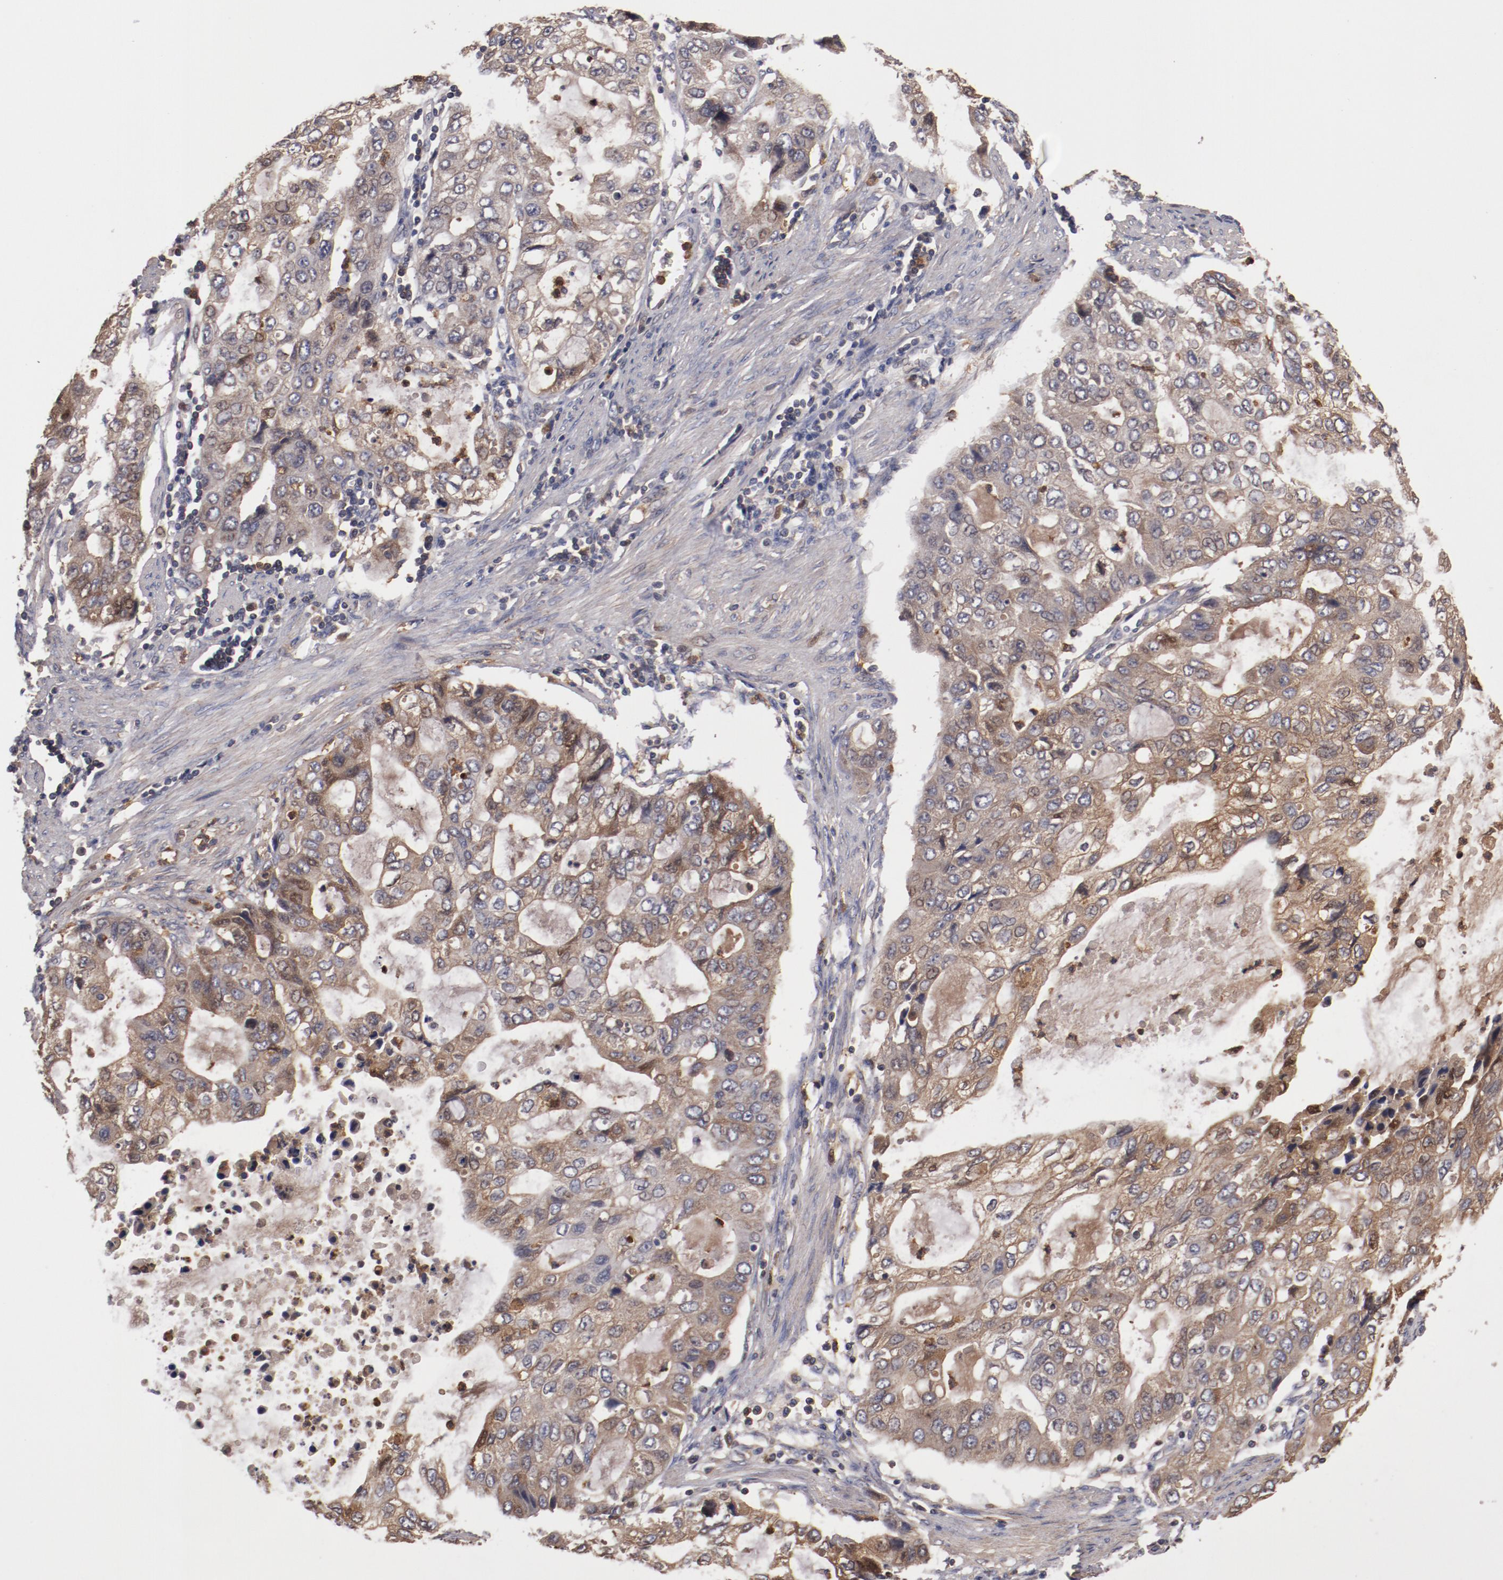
{"staining": {"intensity": "moderate", "quantity": ">75%", "location": "cytoplasmic/membranous"}, "tissue": "stomach cancer", "cell_type": "Tumor cells", "image_type": "cancer", "snomed": [{"axis": "morphology", "description": "Adenocarcinoma, NOS"}, {"axis": "topography", "description": "Stomach, upper"}], "caption": "Human stomach cancer stained with a protein marker reveals moderate staining in tumor cells.", "gene": "SERPINA7", "patient": {"sex": "female", "age": 52}}